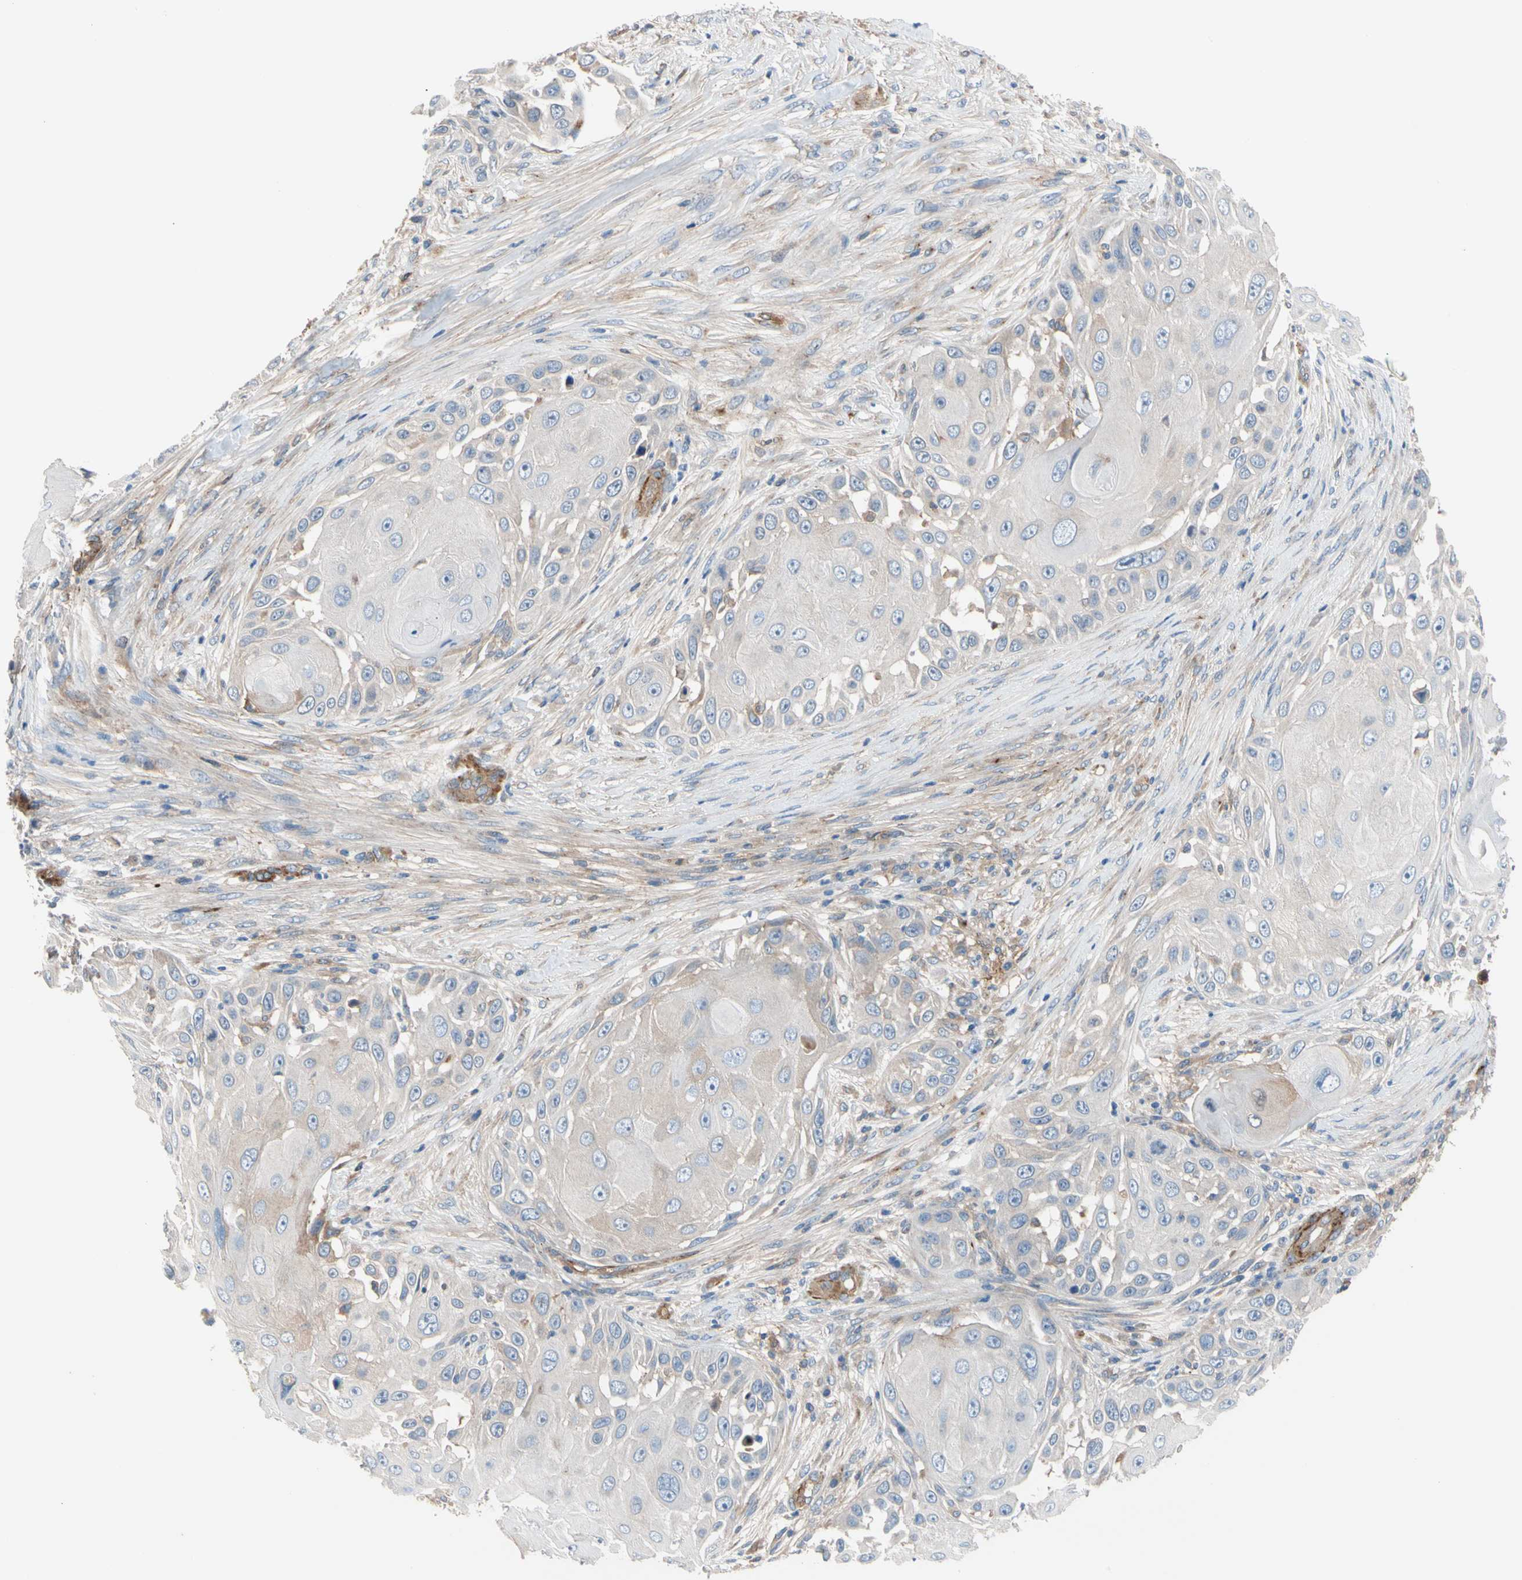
{"staining": {"intensity": "weak", "quantity": "<25%", "location": "cytoplasmic/membranous"}, "tissue": "skin cancer", "cell_type": "Tumor cells", "image_type": "cancer", "snomed": [{"axis": "morphology", "description": "Squamous cell carcinoma, NOS"}, {"axis": "topography", "description": "Skin"}], "caption": "This image is of squamous cell carcinoma (skin) stained with immunohistochemistry (IHC) to label a protein in brown with the nuclei are counter-stained blue. There is no expression in tumor cells. (DAB IHC visualized using brightfield microscopy, high magnification).", "gene": "ENTREP3", "patient": {"sex": "female", "age": 44}}